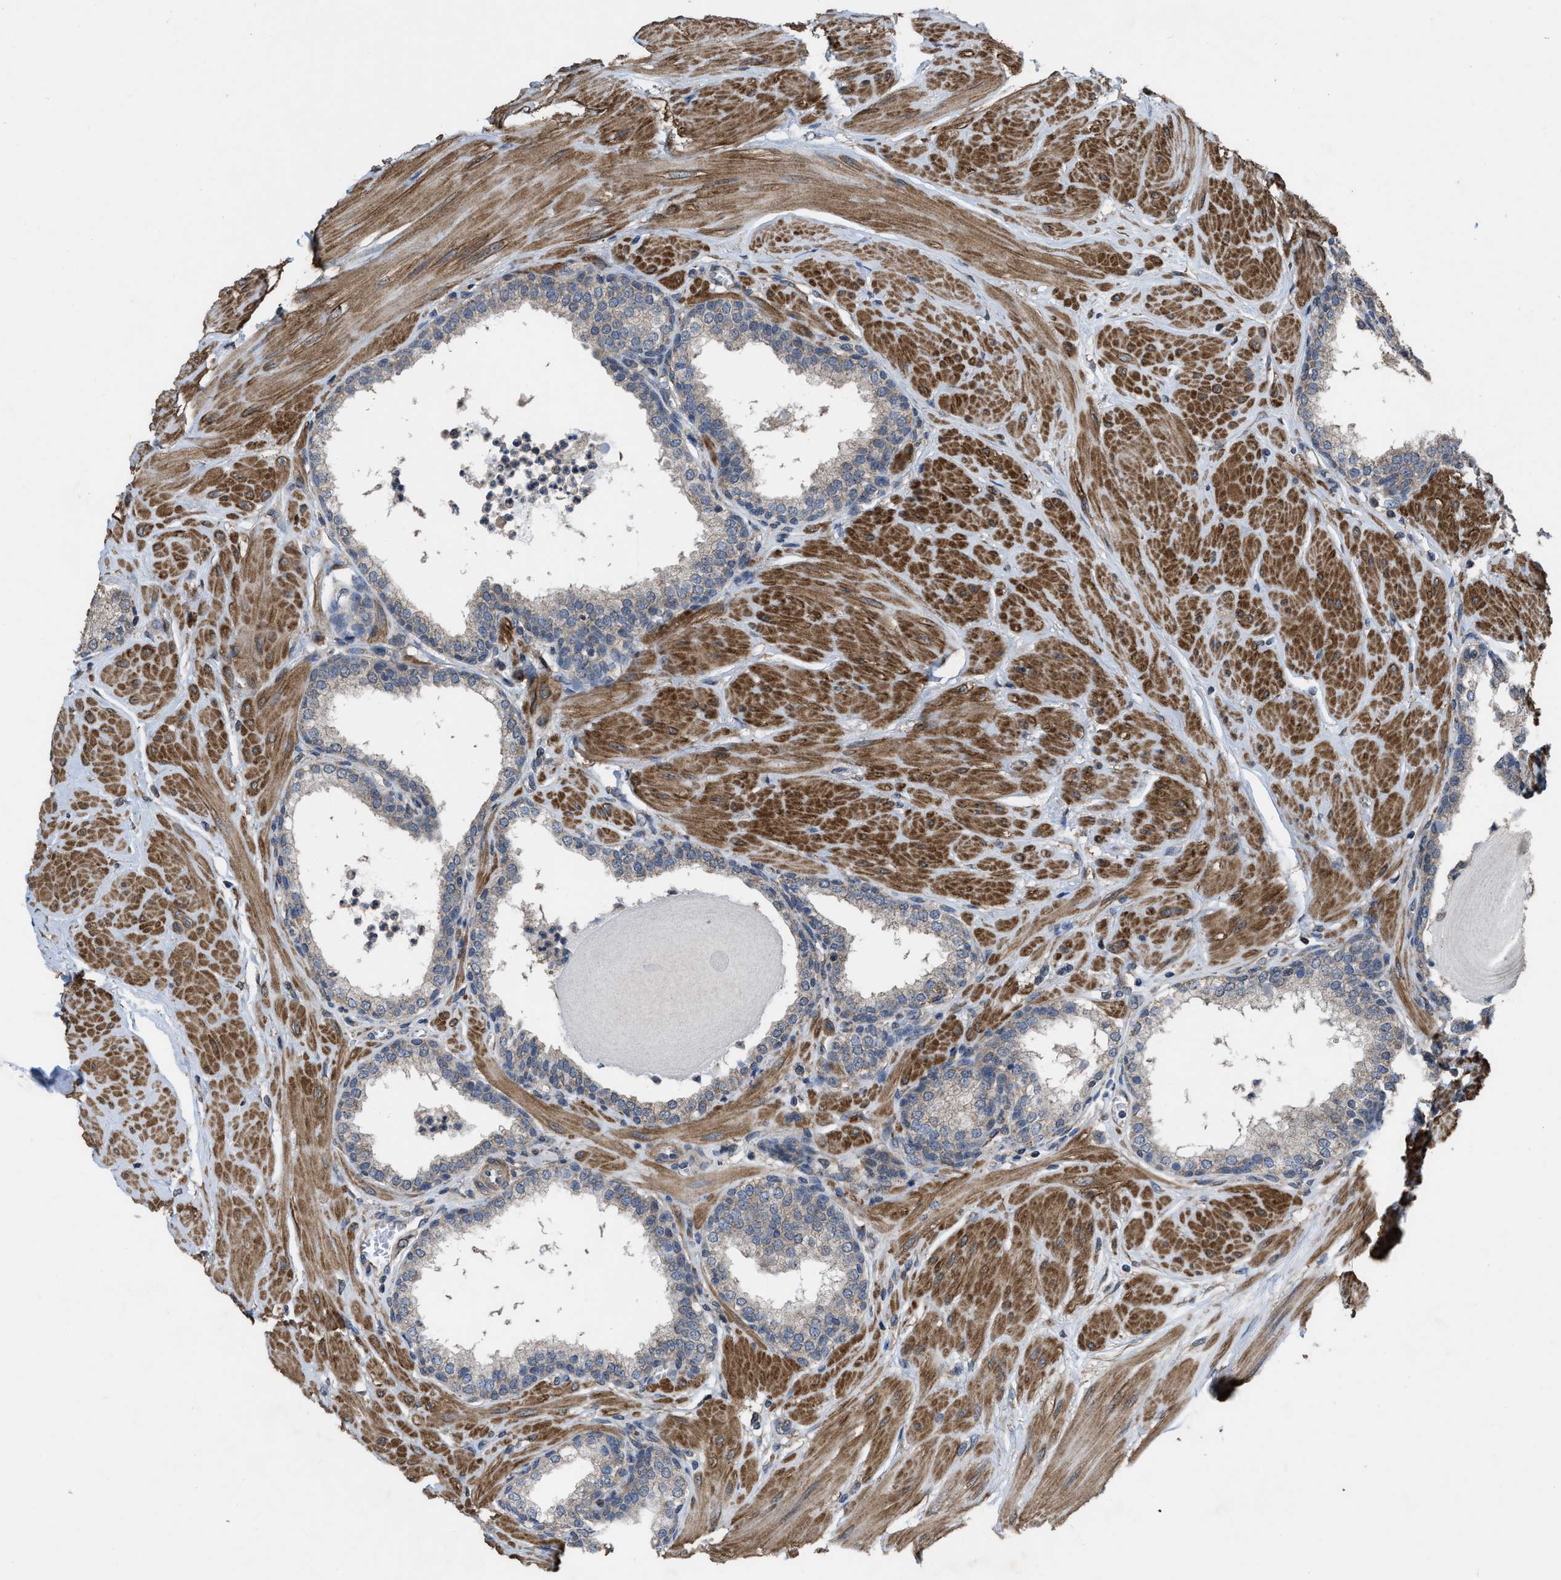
{"staining": {"intensity": "weak", "quantity": "<25%", "location": "cytoplasmic/membranous"}, "tissue": "prostate", "cell_type": "Glandular cells", "image_type": "normal", "snomed": [{"axis": "morphology", "description": "Normal tissue, NOS"}, {"axis": "topography", "description": "Prostate"}], "caption": "The image shows no staining of glandular cells in benign prostate.", "gene": "ARL6", "patient": {"sex": "male", "age": 51}}